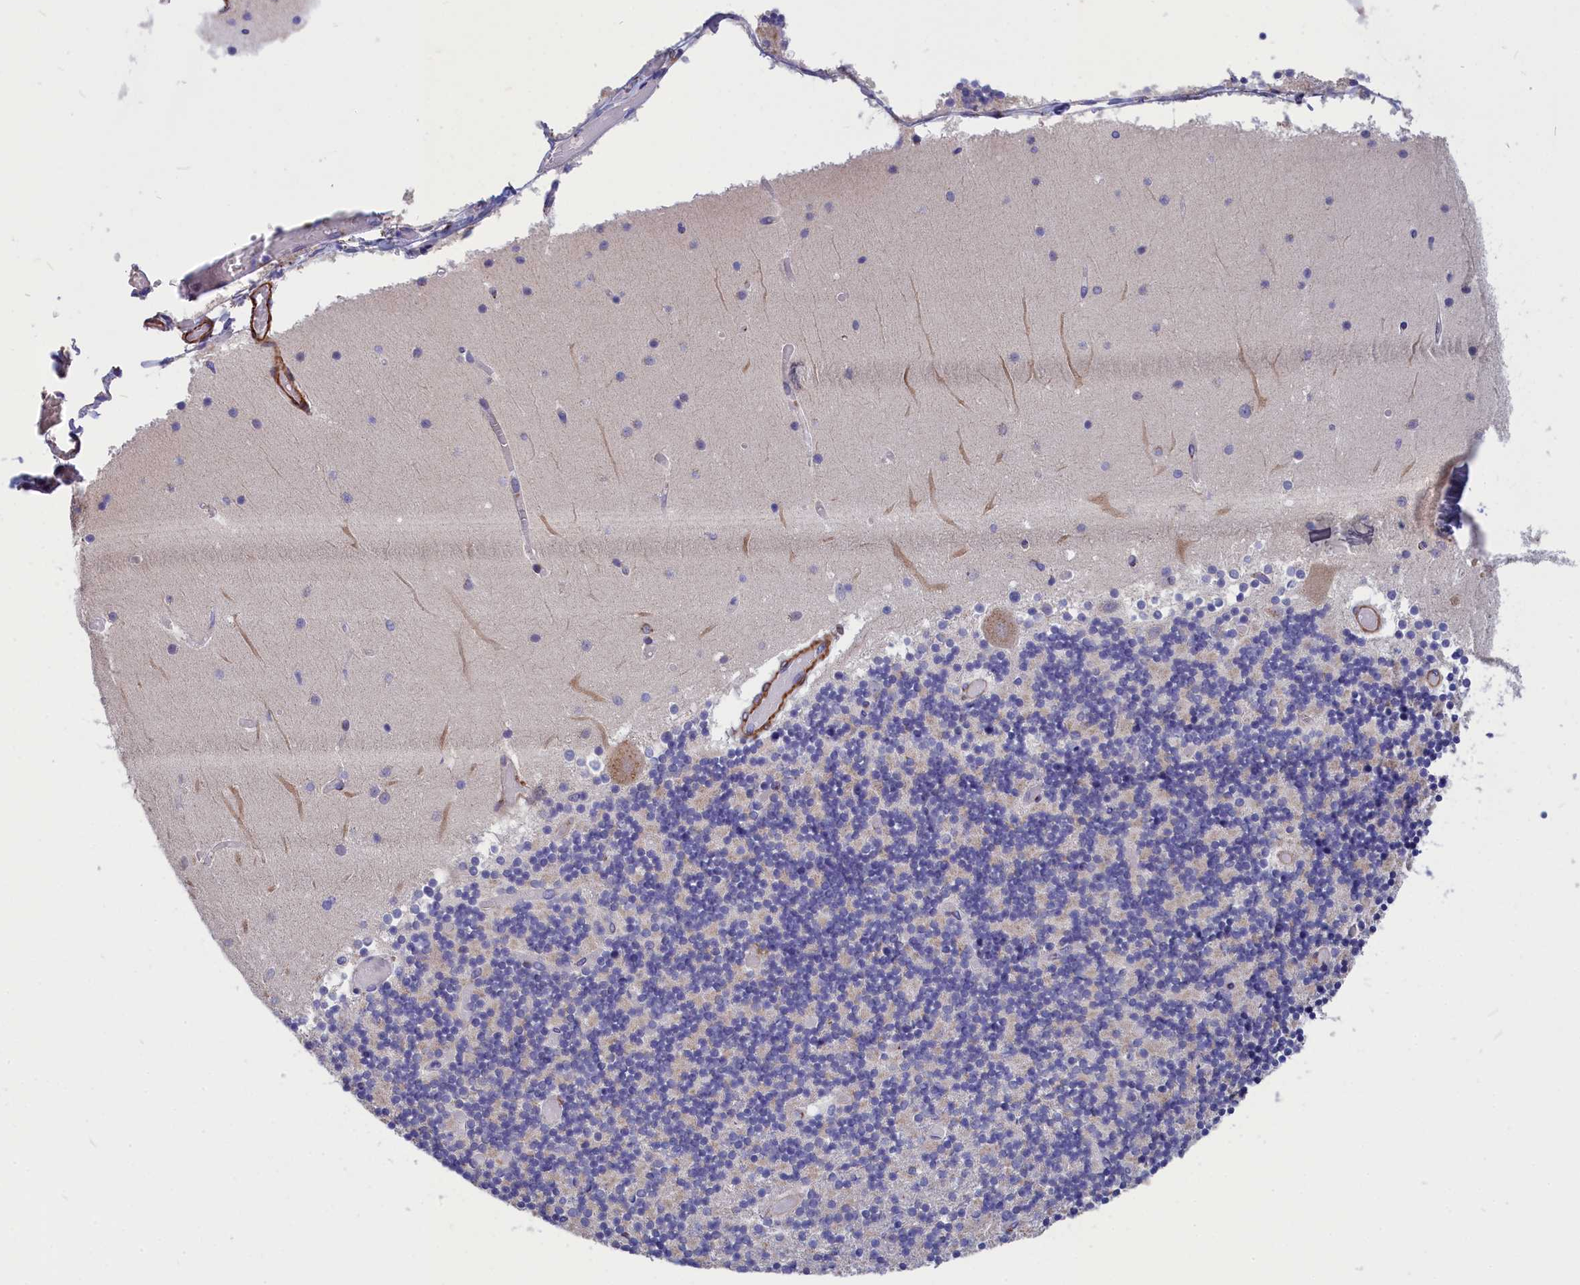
{"staining": {"intensity": "negative", "quantity": "none", "location": "none"}, "tissue": "cerebellum", "cell_type": "Cells in granular layer", "image_type": "normal", "snomed": [{"axis": "morphology", "description": "Normal tissue, NOS"}, {"axis": "topography", "description": "Cerebellum"}], "caption": "The immunohistochemistry (IHC) image has no significant expression in cells in granular layer of cerebellum. (DAB (3,3'-diaminobenzidine) IHC with hematoxylin counter stain).", "gene": "TUBGCP4", "patient": {"sex": "female", "age": 28}}